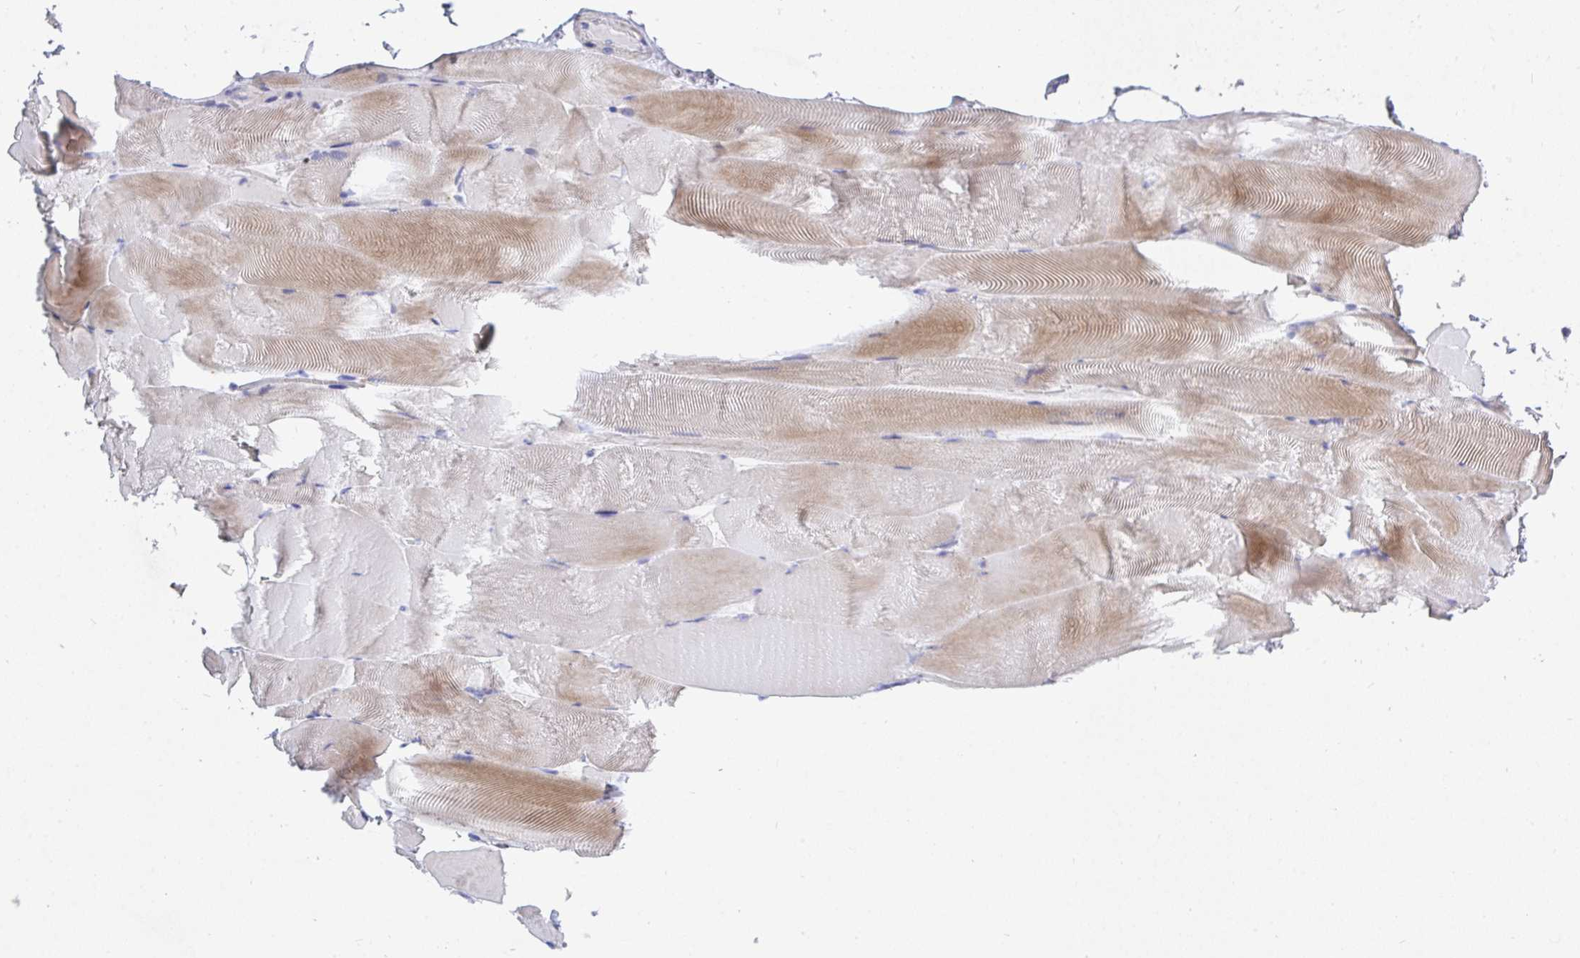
{"staining": {"intensity": "moderate", "quantity": "<25%", "location": "cytoplasmic/membranous"}, "tissue": "skeletal muscle", "cell_type": "Myocytes", "image_type": "normal", "snomed": [{"axis": "morphology", "description": "Normal tissue, NOS"}, {"axis": "topography", "description": "Skeletal muscle"}], "caption": "The micrograph demonstrates staining of benign skeletal muscle, revealing moderate cytoplasmic/membranous protein expression (brown color) within myocytes.", "gene": "ZNF561", "patient": {"sex": "female", "age": 64}}